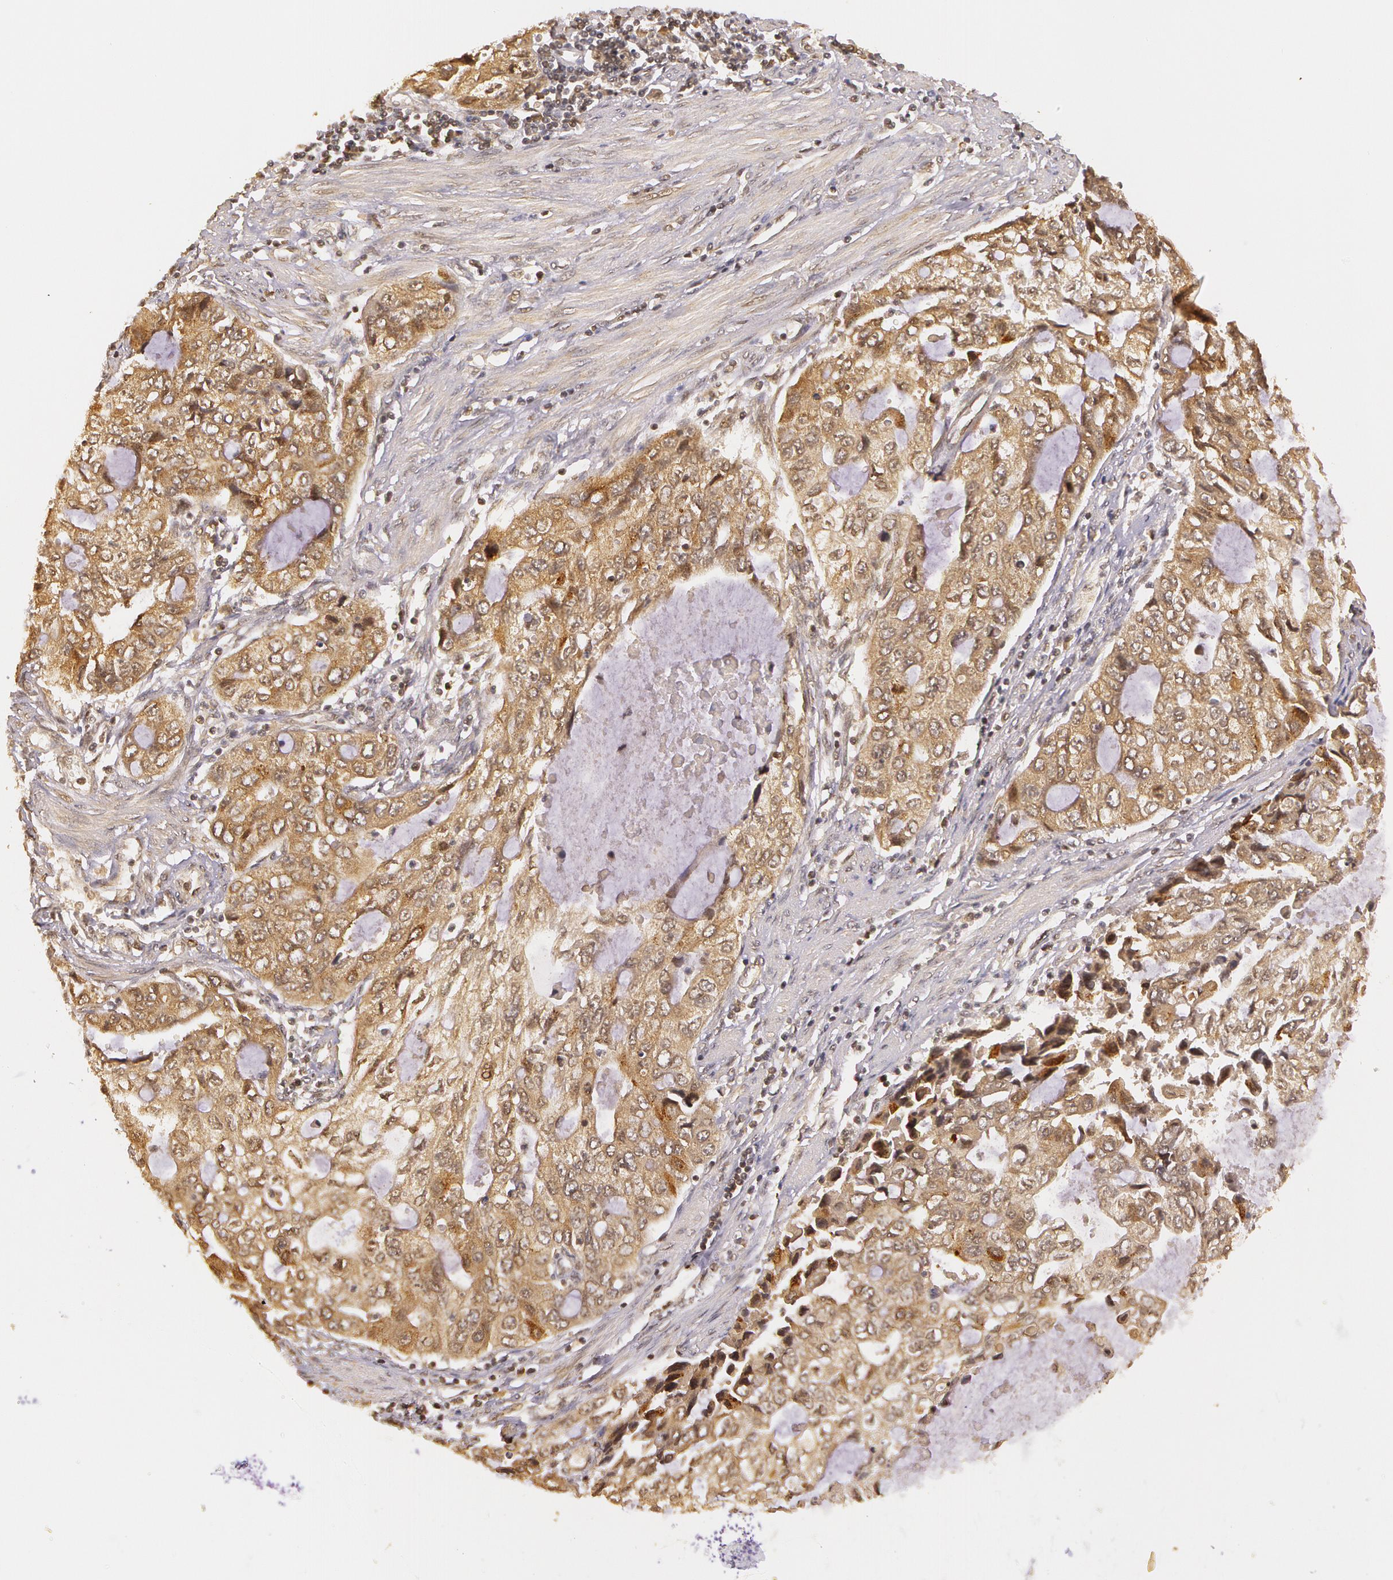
{"staining": {"intensity": "moderate", "quantity": ">75%", "location": "cytoplasmic/membranous"}, "tissue": "stomach cancer", "cell_type": "Tumor cells", "image_type": "cancer", "snomed": [{"axis": "morphology", "description": "Adenocarcinoma, NOS"}, {"axis": "topography", "description": "Stomach, upper"}], "caption": "Stomach cancer tissue shows moderate cytoplasmic/membranous positivity in about >75% of tumor cells, visualized by immunohistochemistry. Using DAB (3,3'-diaminobenzidine) (brown) and hematoxylin (blue) stains, captured at high magnification using brightfield microscopy.", "gene": "ASCC2", "patient": {"sex": "female", "age": 52}}